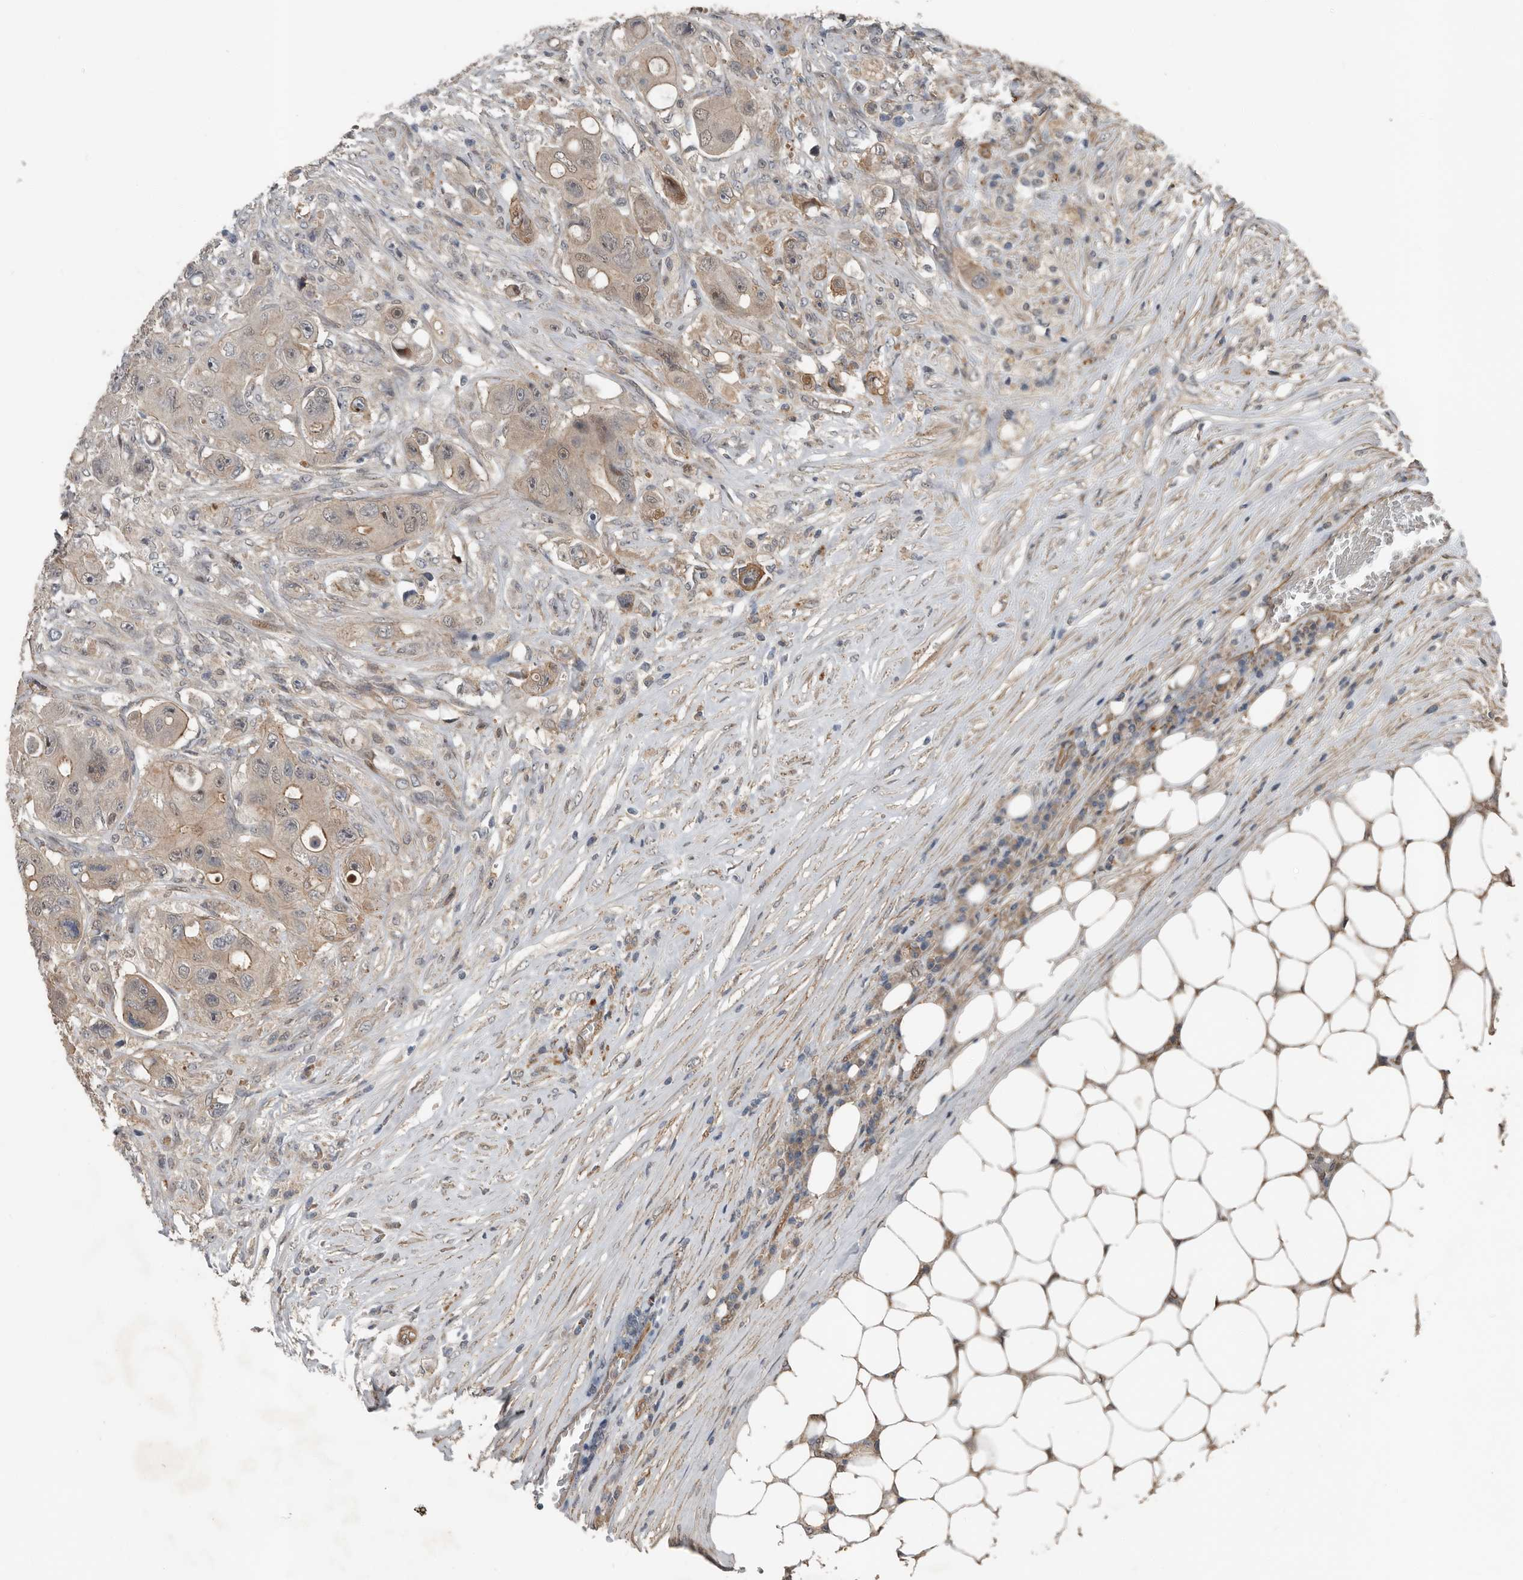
{"staining": {"intensity": "weak", "quantity": "25%-75%", "location": "cytoplasmic/membranous"}, "tissue": "colorectal cancer", "cell_type": "Tumor cells", "image_type": "cancer", "snomed": [{"axis": "morphology", "description": "Adenocarcinoma, NOS"}, {"axis": "topography", "description": "Colon"}], "caption": "Colorectal cancer (adenocarcinoma) stained with immunohistochemistry reveals weak cytoplasmic/membranous expression in about 25%-75% of tumor cells.", "gene": "YOD1", "patient": {"sex": "female", "age": 46}}